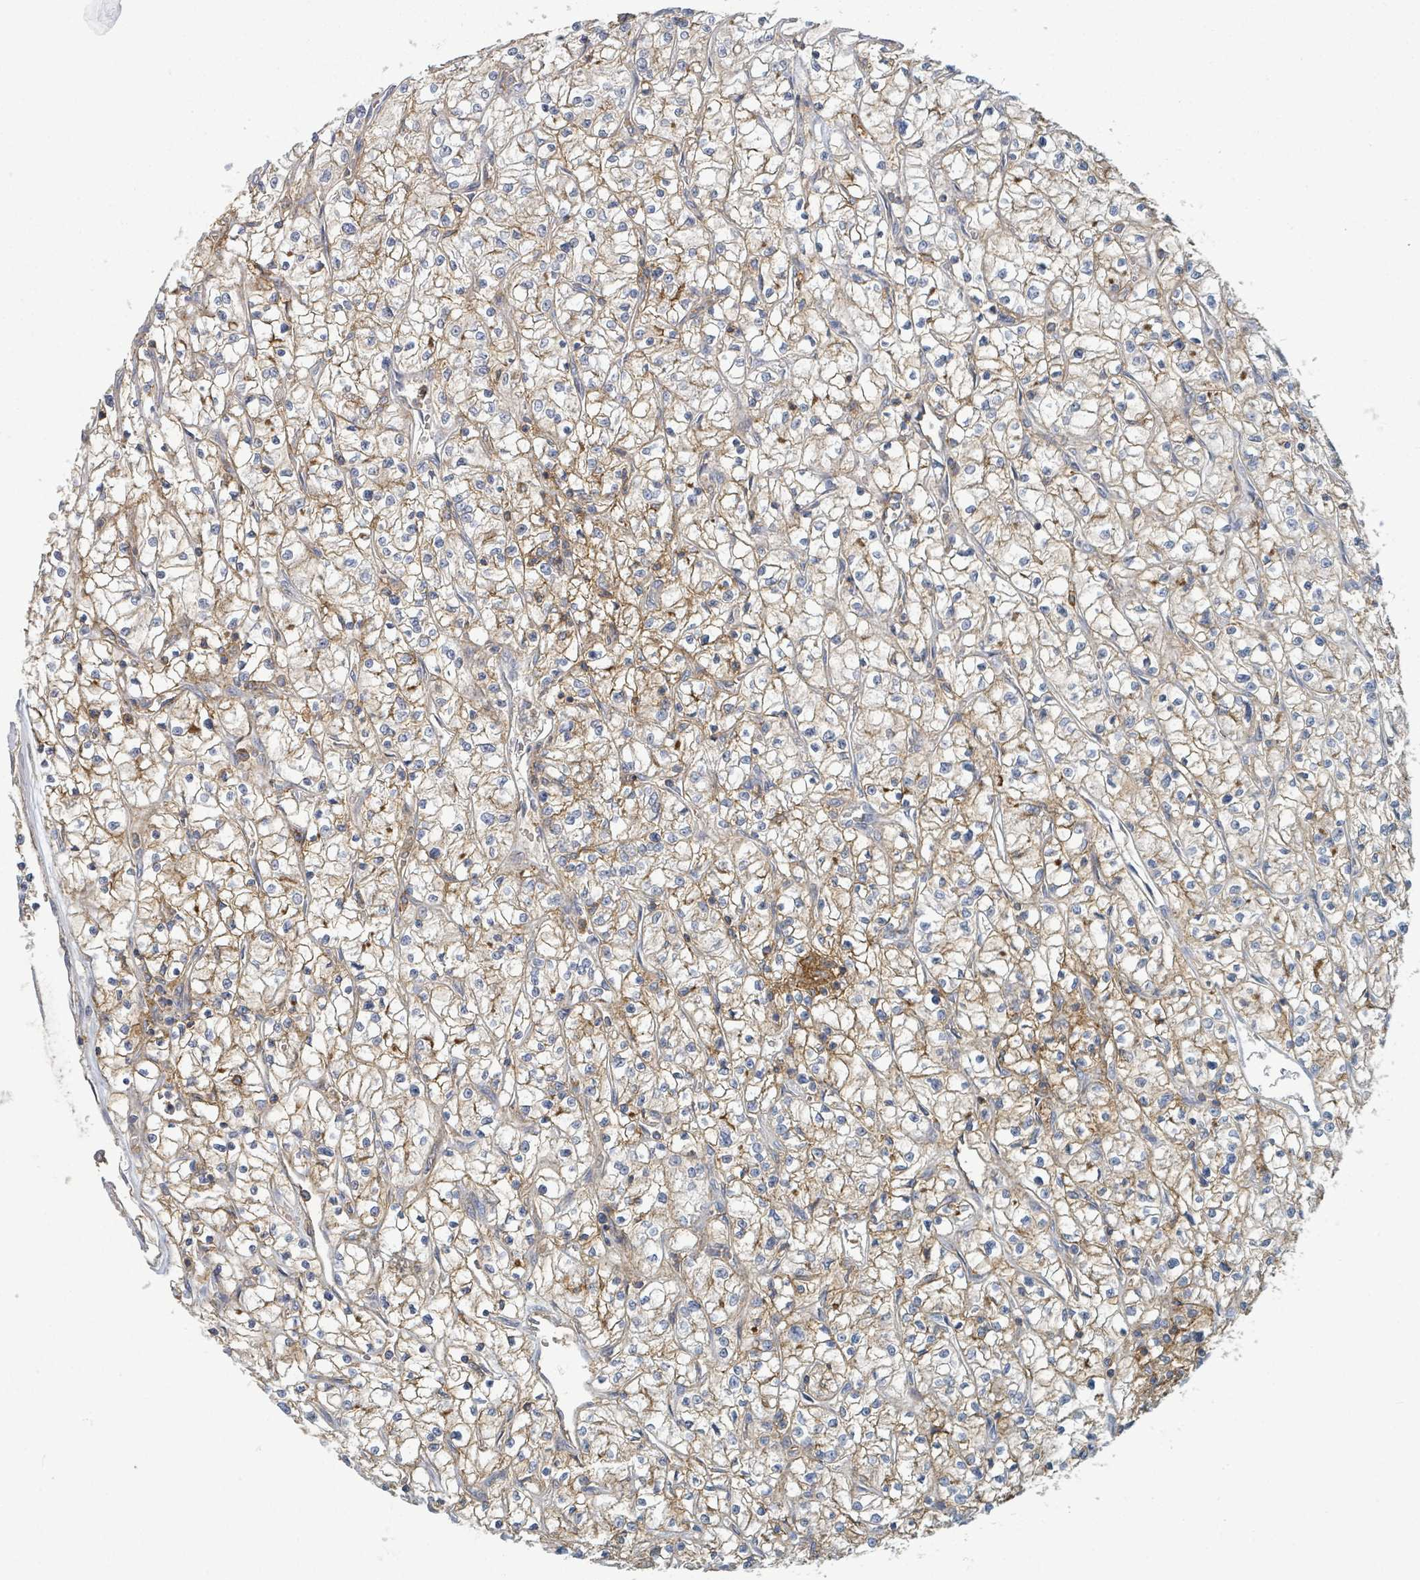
{"staining": {"intensity": "moderate", "quantity": "25%-75%", "location": "cytoplasmic/membranous"}, "tissue": "renal cancer", "cell_type": "Tumor cells", "image_type": "cancer", "snomed": [{"axis": "morphology", "description": "Adenocarcinoma, NOS"}, {"axis": "topography", "description": "Kidney"}], "caption": "Renal cancer (adenocarcinoma) stained with IHC demonstrates moderate cytoplasmic/membranous expression in approximately 25%-75% of tumor cells.", "gene": "TNFRSF14", "patient": {"sex": "female", "age": 64}}